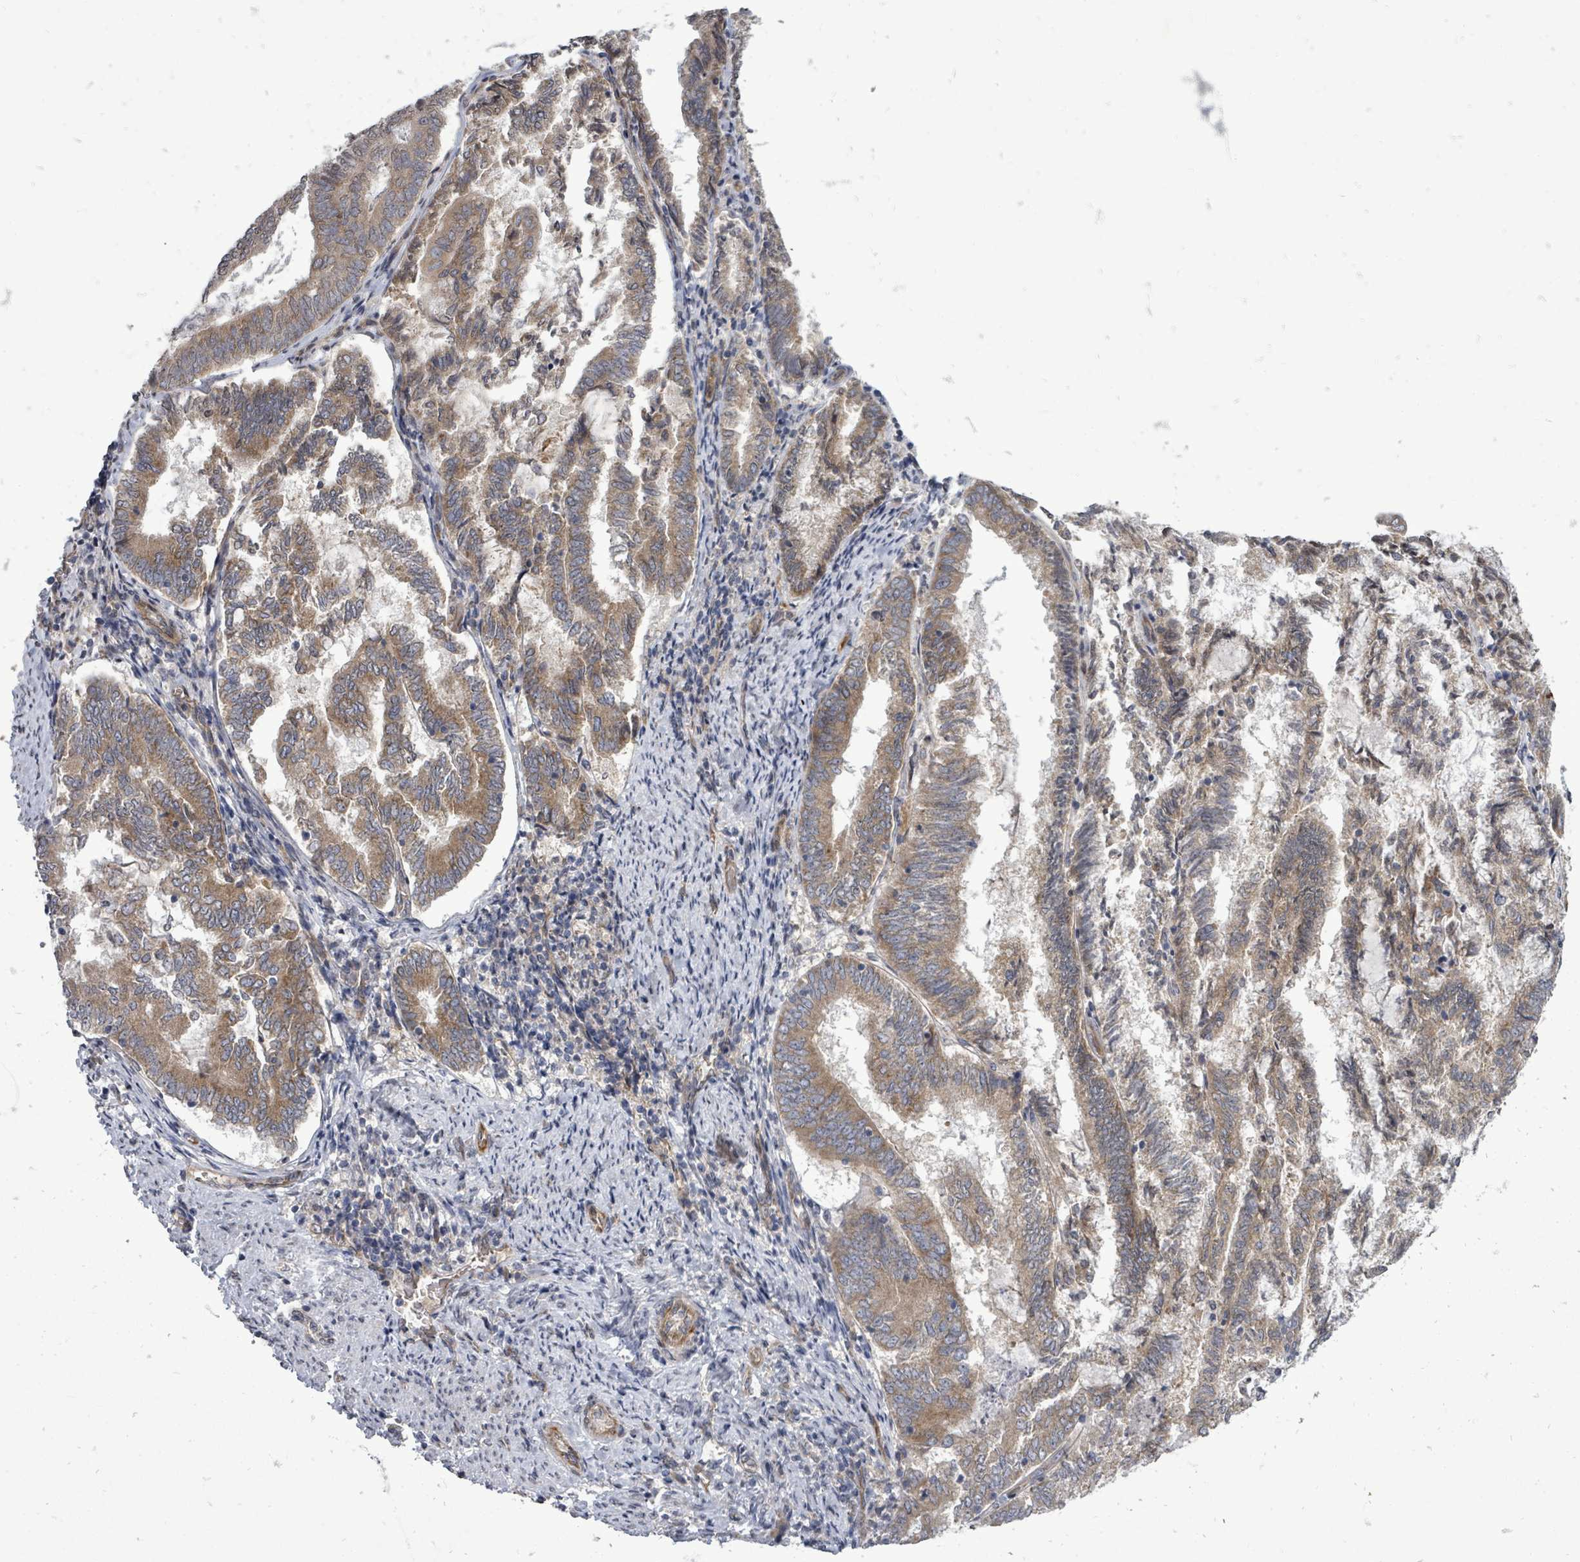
{"staining": {"intensity": "moderate", "quantity": ">75%", "location": "cytoplasmic/membranous"}, "tissue": "endometrial cancer", "cell_type": "Tumor cells", "image_type": "cancer", "snomed": [{"axis": "morphology", "description": "Adenocarcinoma, NOS"}, {"axis": "topography", "description": "Endometrium"}], "caption": "Immunohistochemistry (IHC) of human endometrial cancer (adenocarcinoma) shows medium levels of moderate cytoplasmic/membranous positivity in about >75% of tumor cells.", "gene": "RALGAPB", "patient": {"sex": "female", "age": 80}}